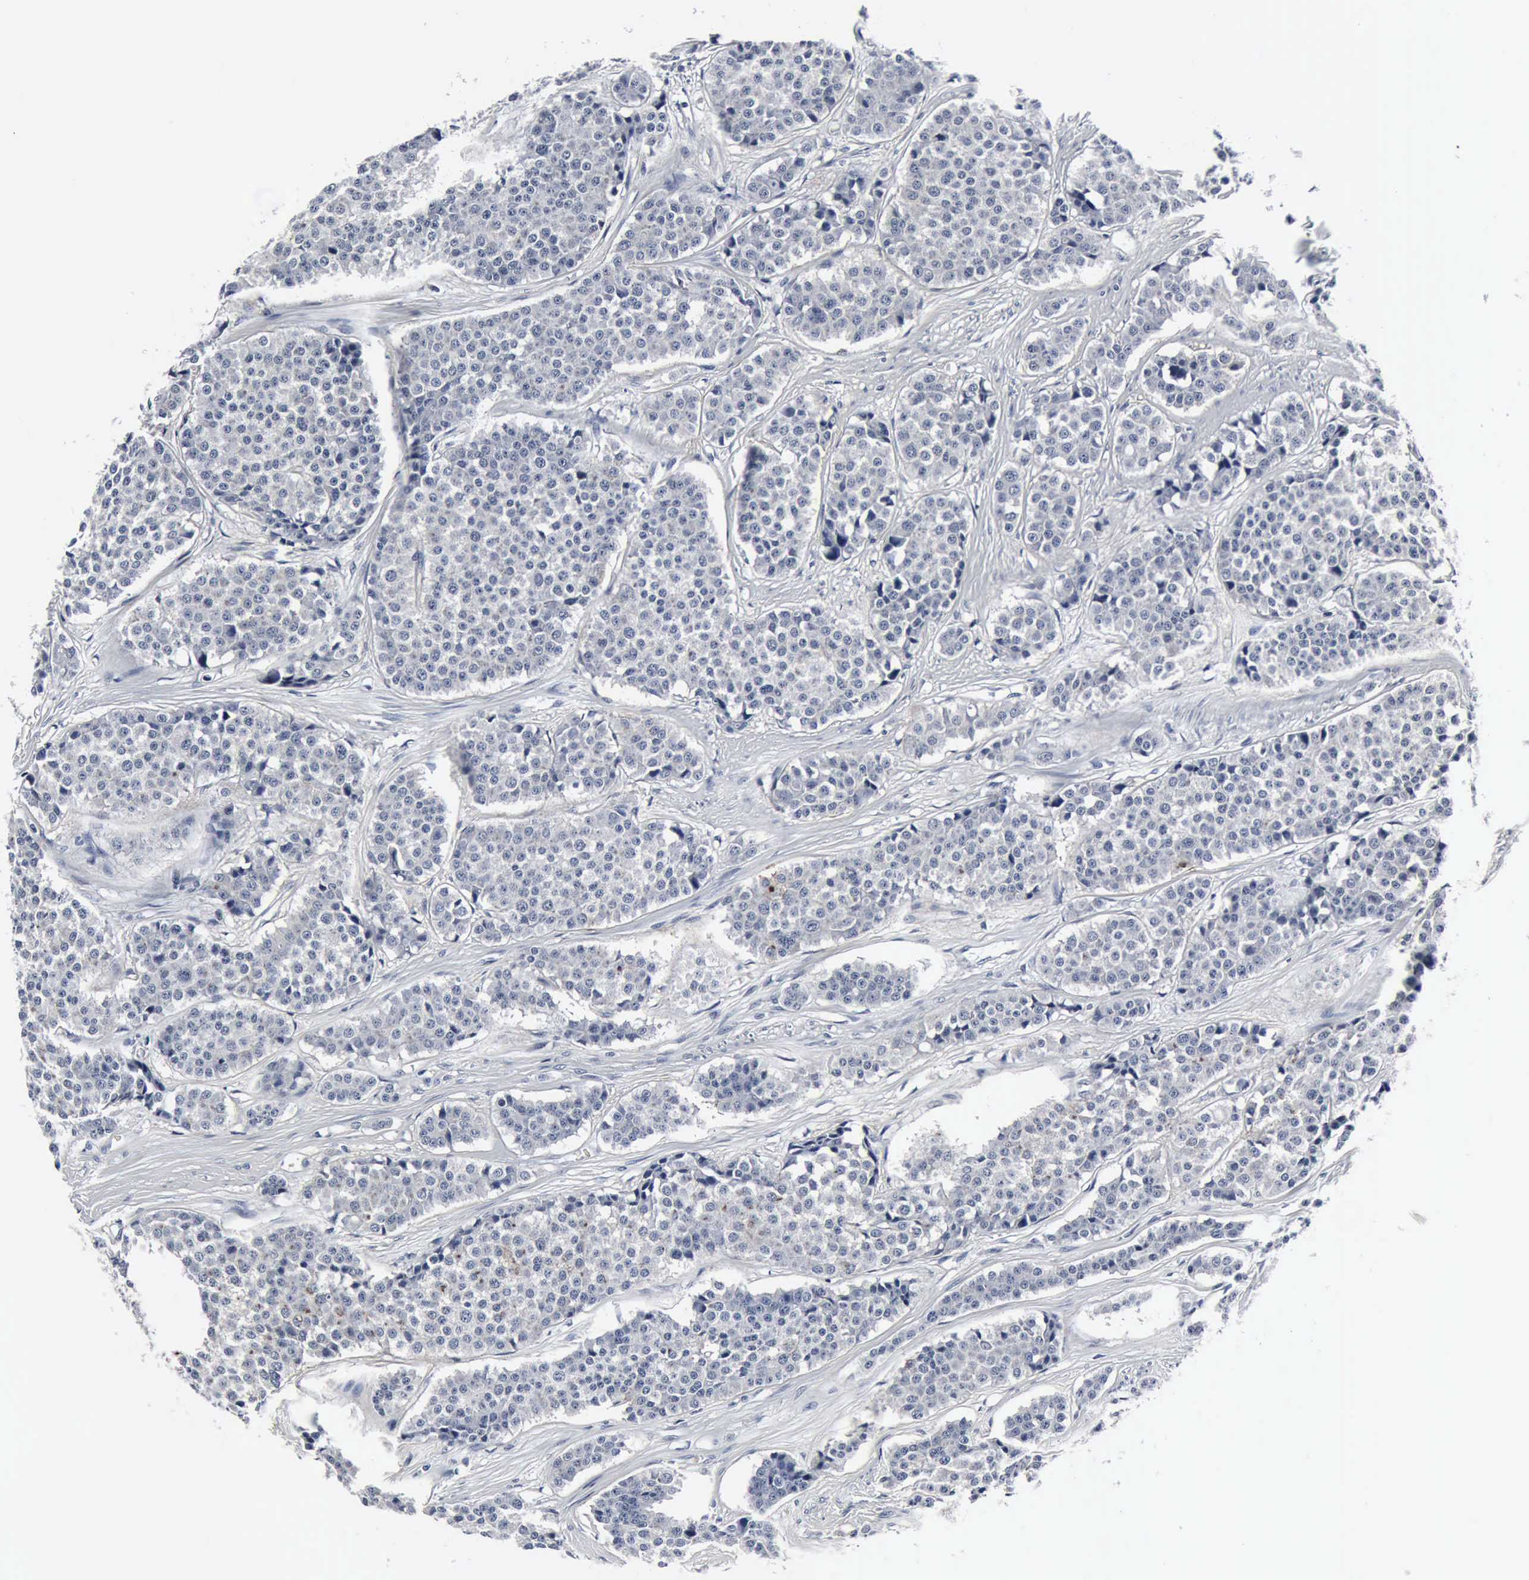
{"staining": {"intensity": "negative", "quantity": "none", "location": "none"}, "tissue": "carcinoid", "cell_type": "Tumor cells", "image_type": "cancer", "snomed": [{"axis": "morphology", "description": "Carcinoid, malignant, NOS"}, {"axis": "topography", "description": "Small intestine"}], "caption": "Carcinoid stained for a protein using immunohistochemistry shows no staining tumor cells.", "gene": "SNAP25", "patient": {"sex": "male", "age": 60}}